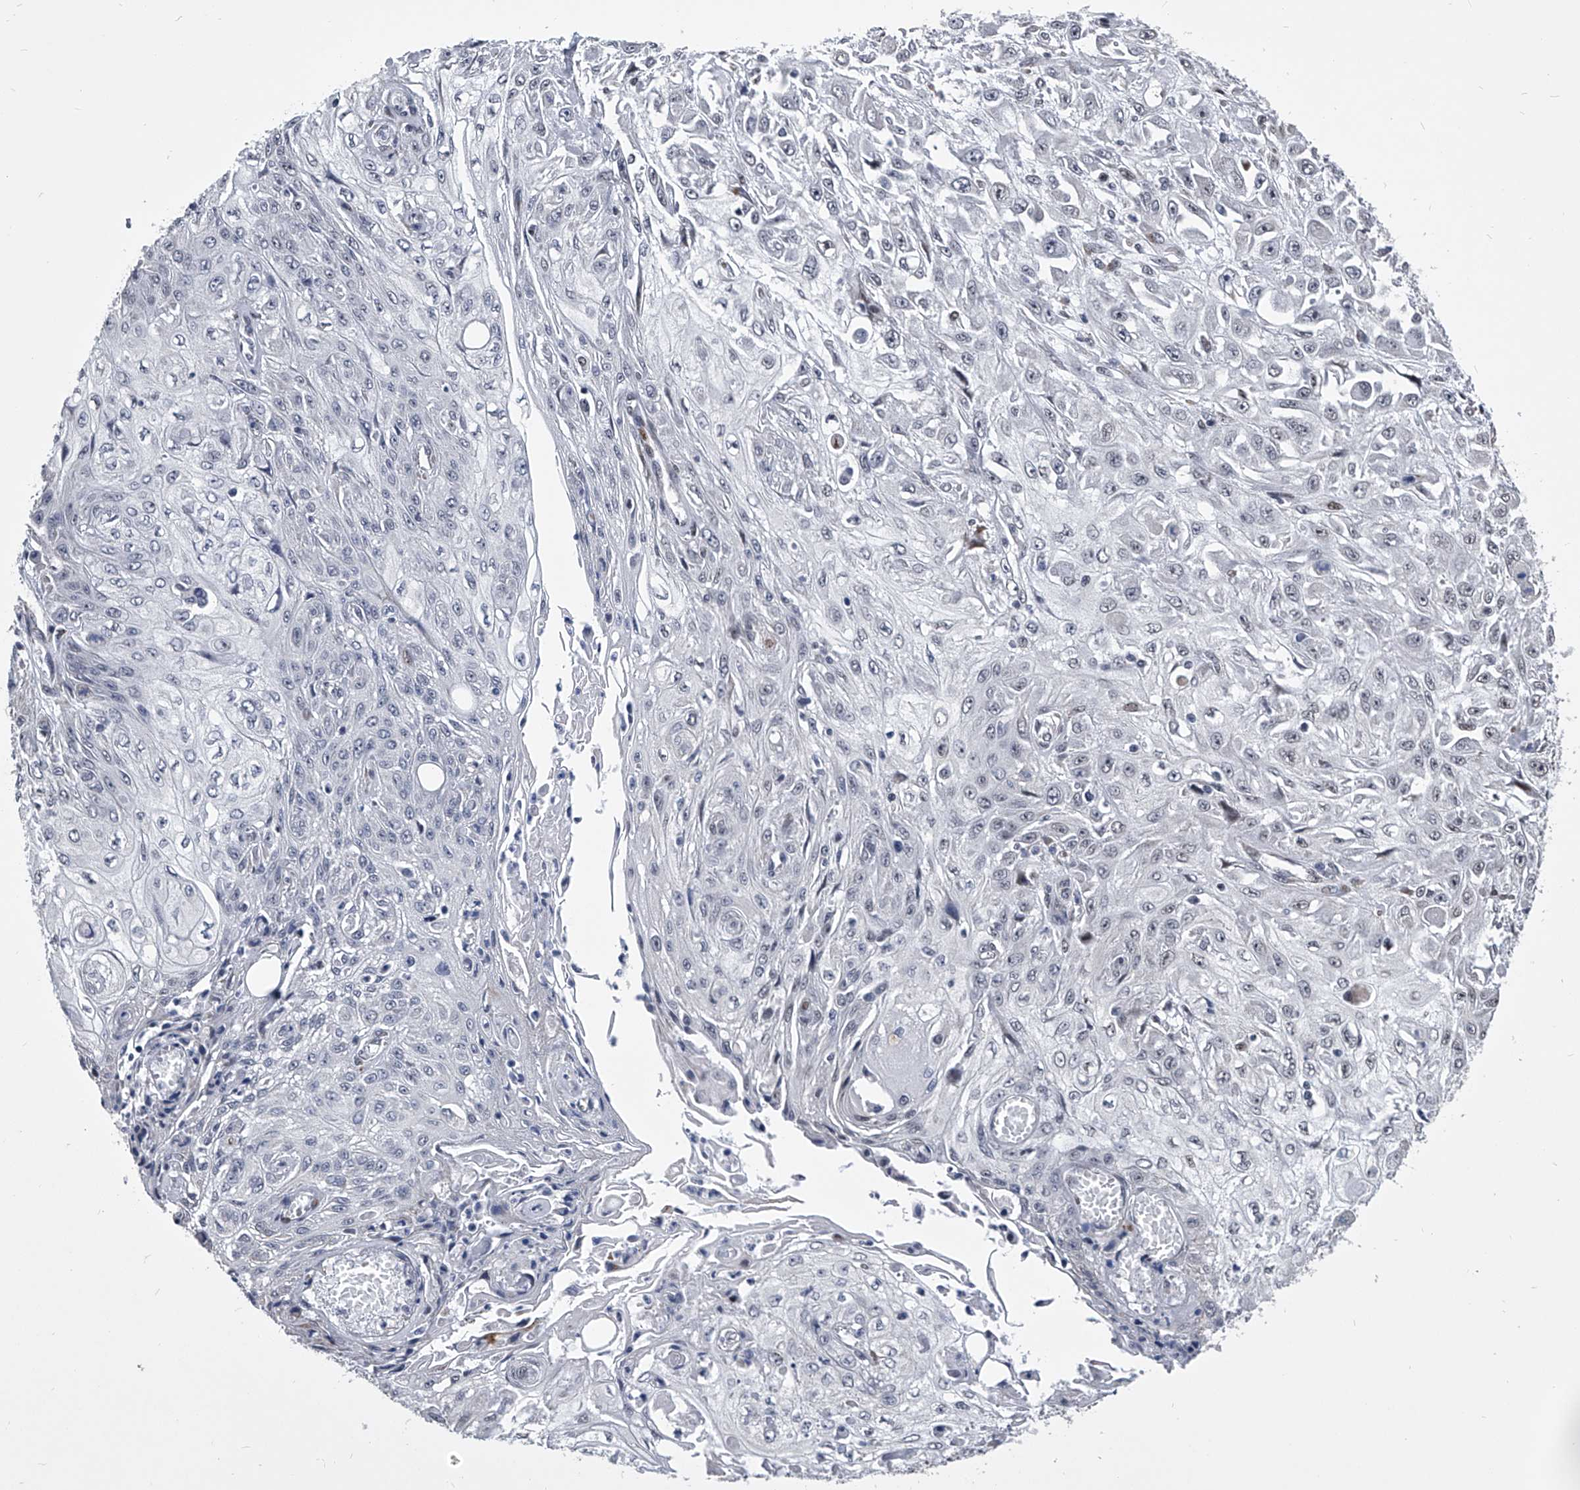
{"staining": {"intensity": "weak", "quantity": "<25%", "location": "nuclear"}, "tissue": "skin cancer", "cell_type": "Tumor cells", "image_type": "cancer", "snomed": [{"axis": "morphology", "description": "Squamous cell carcinoma, NOS"}, {"axis": "morphology", "description": "Squamous cell carcinoma, metastatic, NOS"}, {"axis": "topography", "description": "Skin"}, {"axis": "topography", "description": "Lymph node"}], "caption": "This is an immunohistochemistry (IHC) image of skin cancer. There is no staining in tumor cells.", "gene": "CMTR1", "patient": {"sex": "male", "age": 75}}